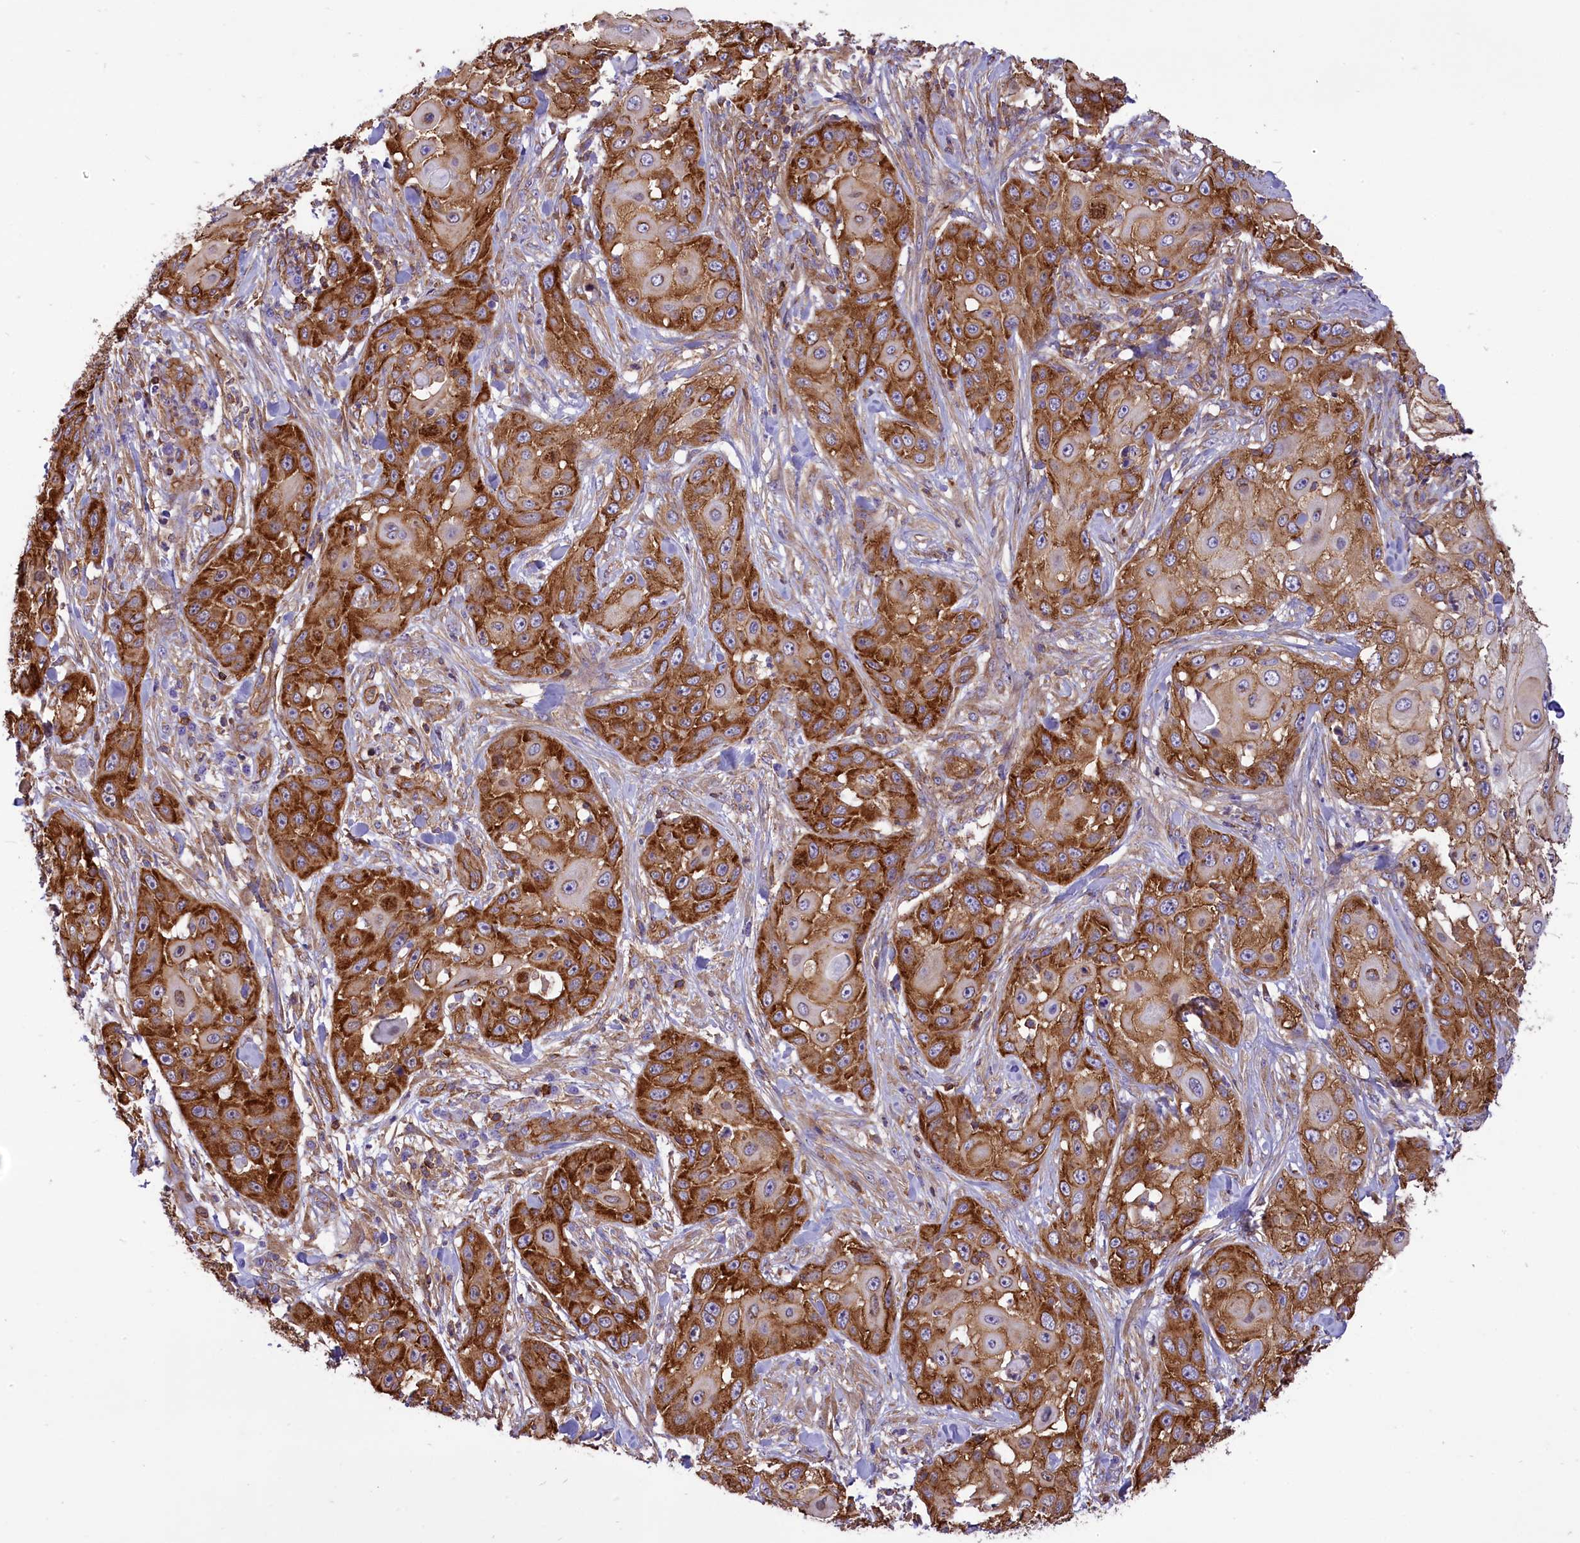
{"staining": {"intensity": "strong", "quantity": ">75%", "location": "cytoplasmic/membranous"}, "tissue": "skin cancer", "cell_type": "Tumor cells", "image_type": "cancer", "snomed": [{"axis": "morphology", "description": "Squamous cell carcinoma, NOS"}, {"axis": "topography", "description": "Skin"}], "caption": "Skin squamous cell carcinoma tissue displays strong cytoplasmic/membranous positivity in about >75% of tumor cells", "gene": "SEPTIN9", "patient": {"sex": "female", "age": 44}}